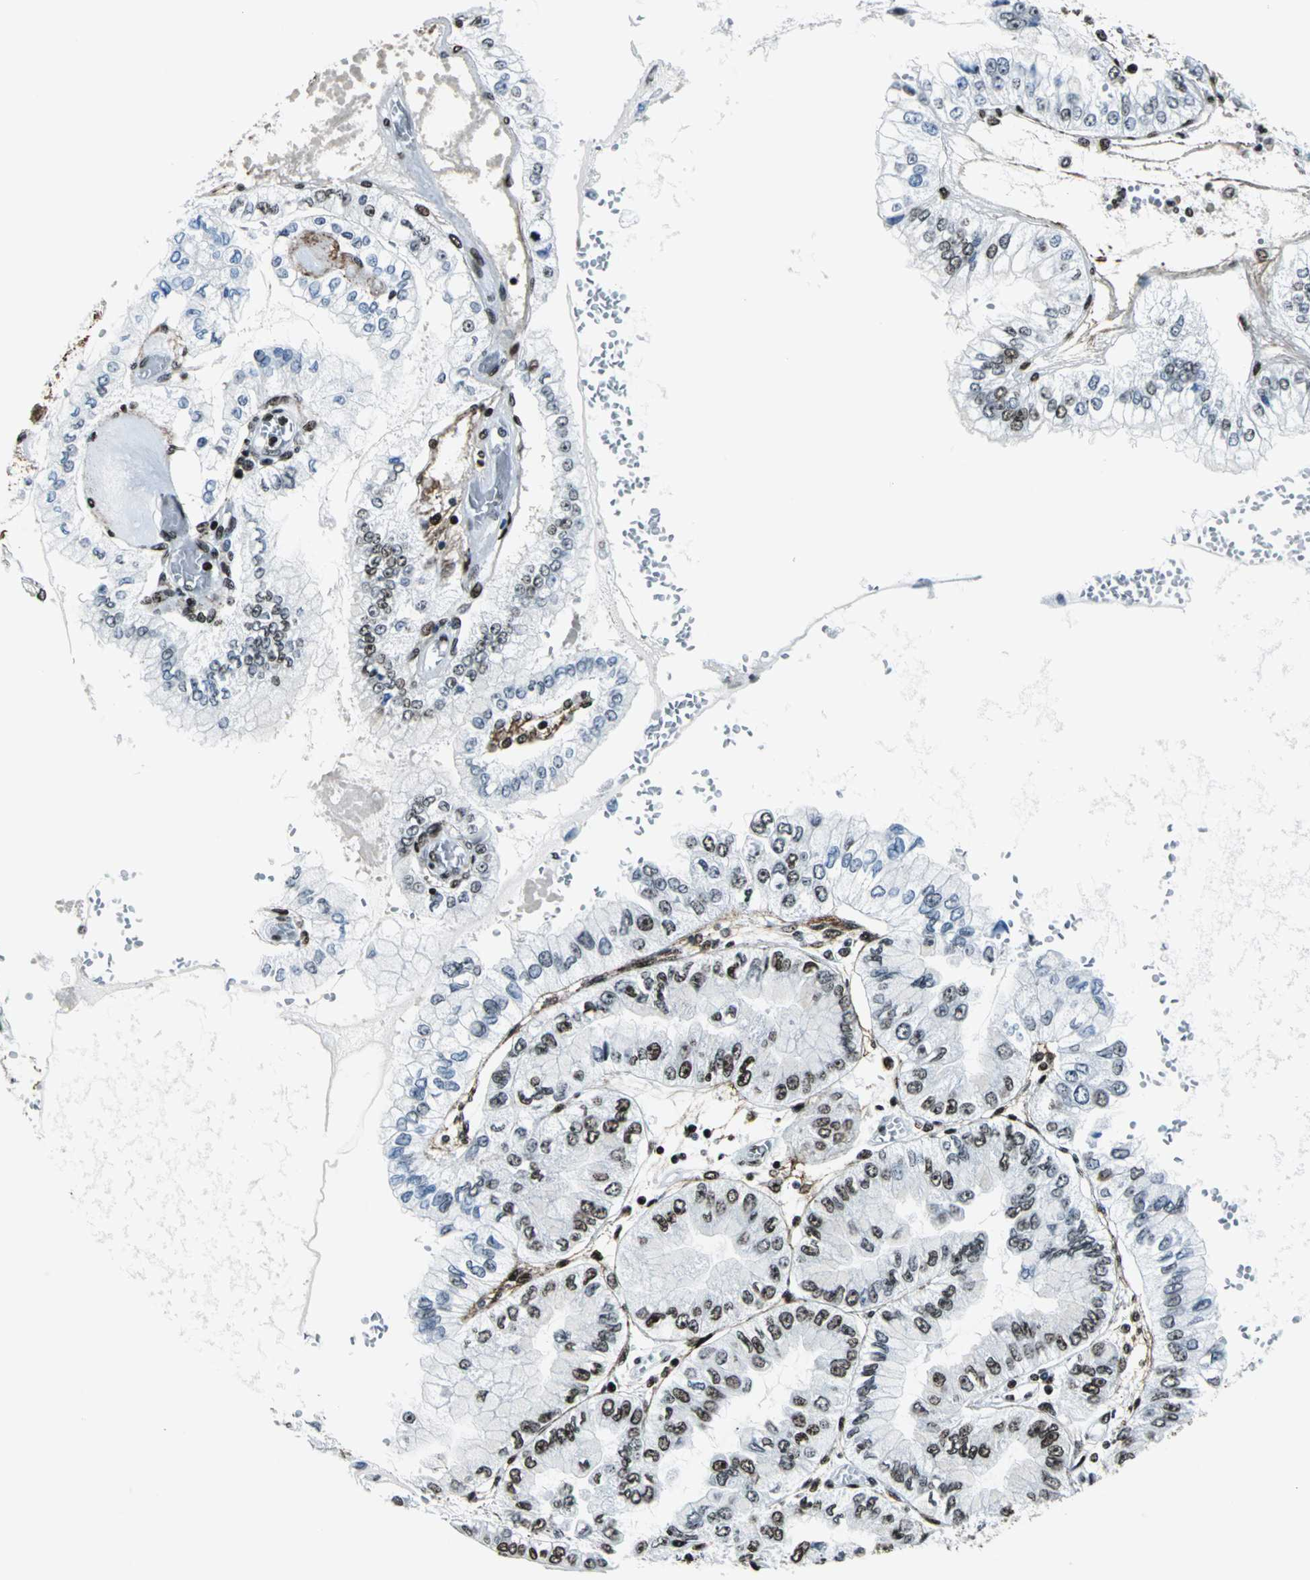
{"staining": {"intensity": "moderate", "quantity": "25%-75%", "location": "nuclear"}, "tissue": "liver cancer", "cell_type": "Tumor cells", "image_type": "cancer", "snomed": [{"axis": "morphology", "description": "Cholangiocarcinoma"}, {"axis": "topography", "description": "Liver"}], "caption": "Protein expression analysis of liver cancer reveals moderate nuclear expression in about 25%-75% of tumor cells. Immunohistochemistry (ihc) stains the protein of interest in brown and the nuclei are stained blue.", "gene": "APEX1", "patient": {"sex": "female", "age": 79}}